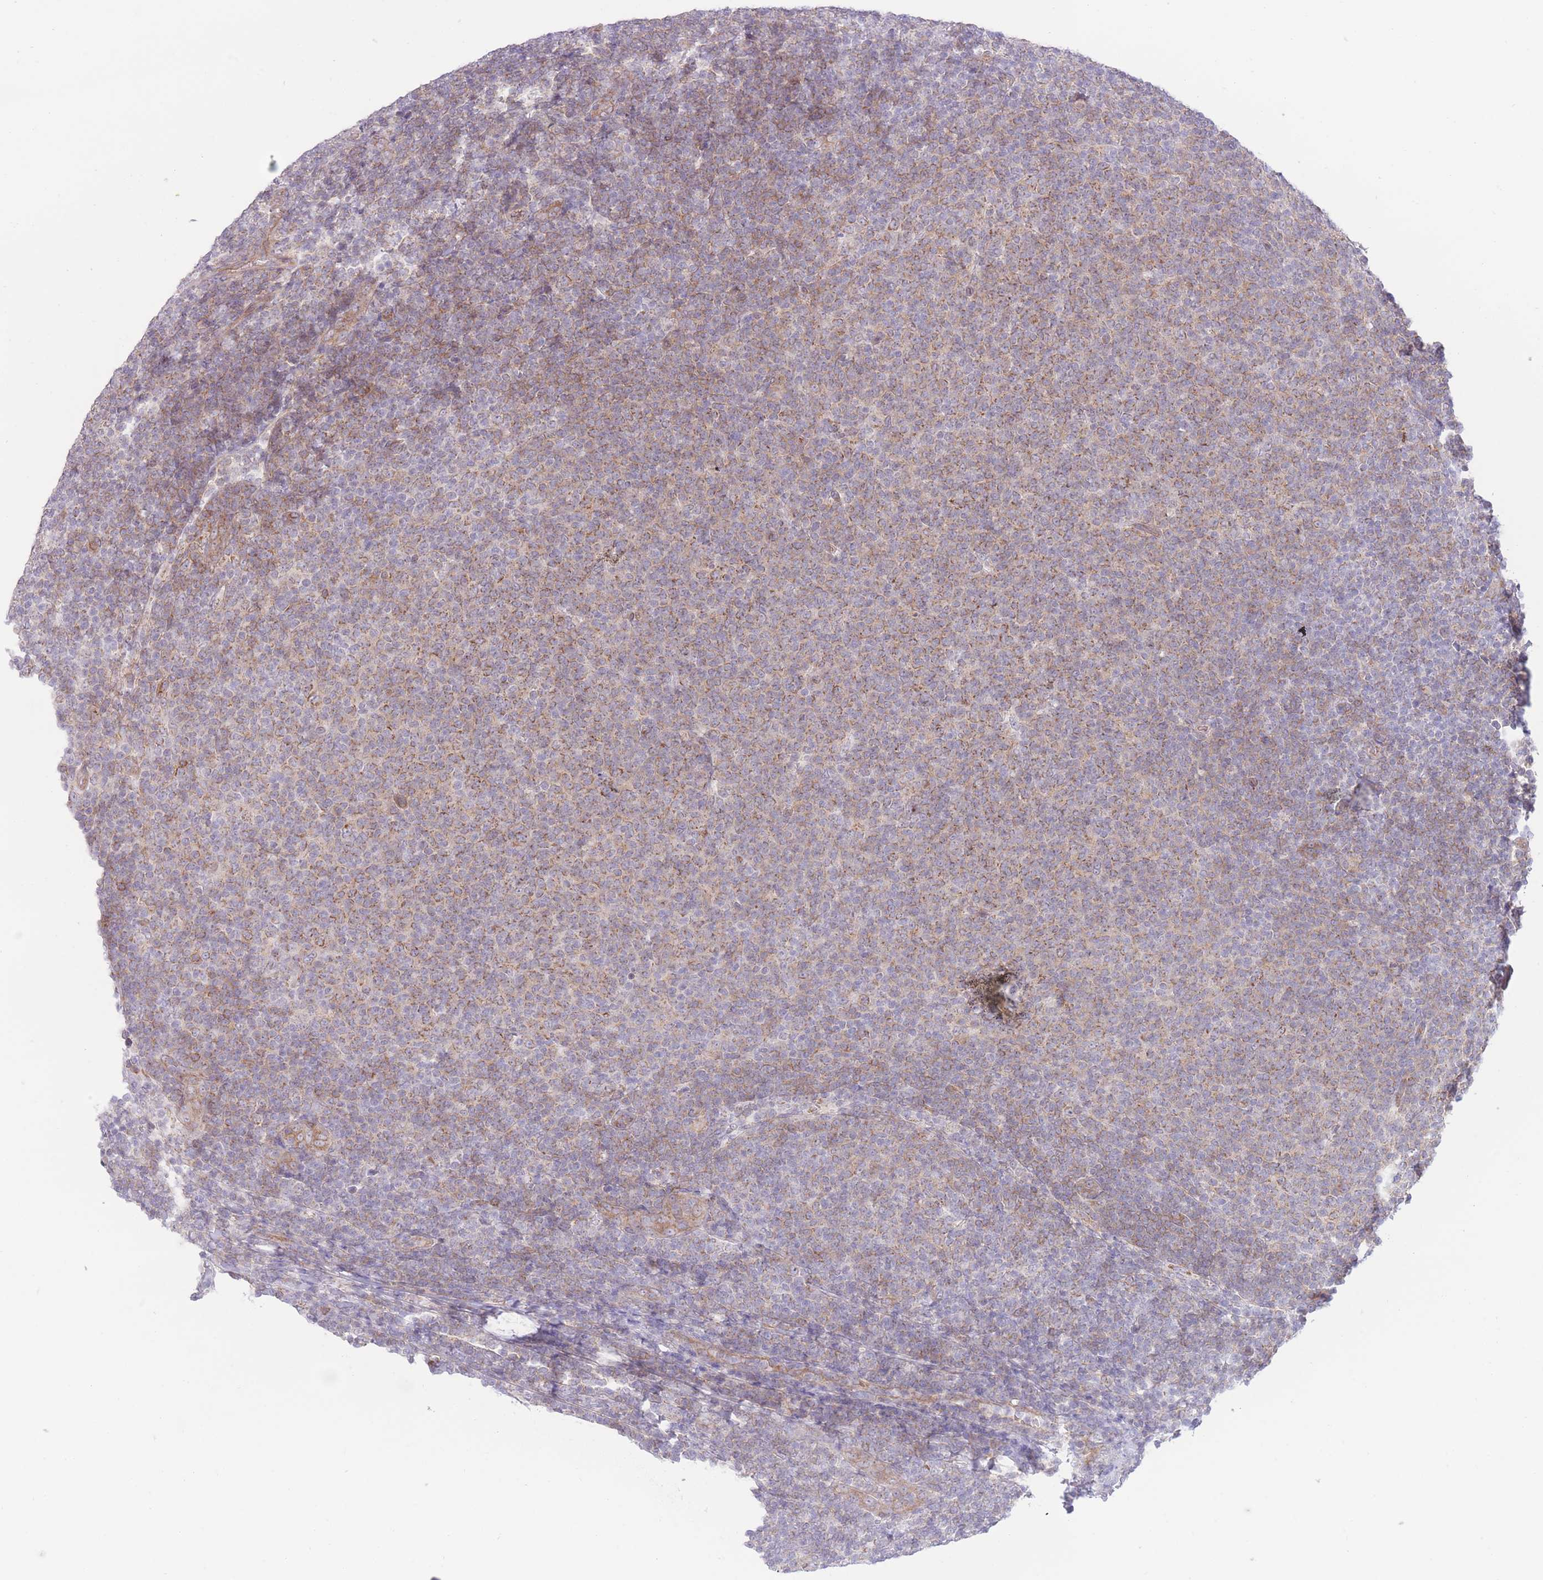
{"staining": {"intensity": "weak", "quantity": "25%-75%", "location": "cytoplasmic/membranous"}, "tissue": "lymphoma", "cell_type": "Tumor cells", "image_type": "cancer", "snomed": [{"axis": "morphology", "description": "Malignant lymphoma, non-Hodgkin's type, Low grade"}, {"axis": "topography", "description": "Lymph node"}], "caption": "The micrograph displays staining of malignant lymphoma, non-Hodgkin's type (low-grade), revealing weak cytoplasmic/membranous protein positivity (brown color) within tumor cells. Using DAB (brown) and hematoxylin (blue) stains, captured at high magnification using brightfield microscopy.", "gene": "MRPS31", "patient": {"sex": "male", "age": 66}}